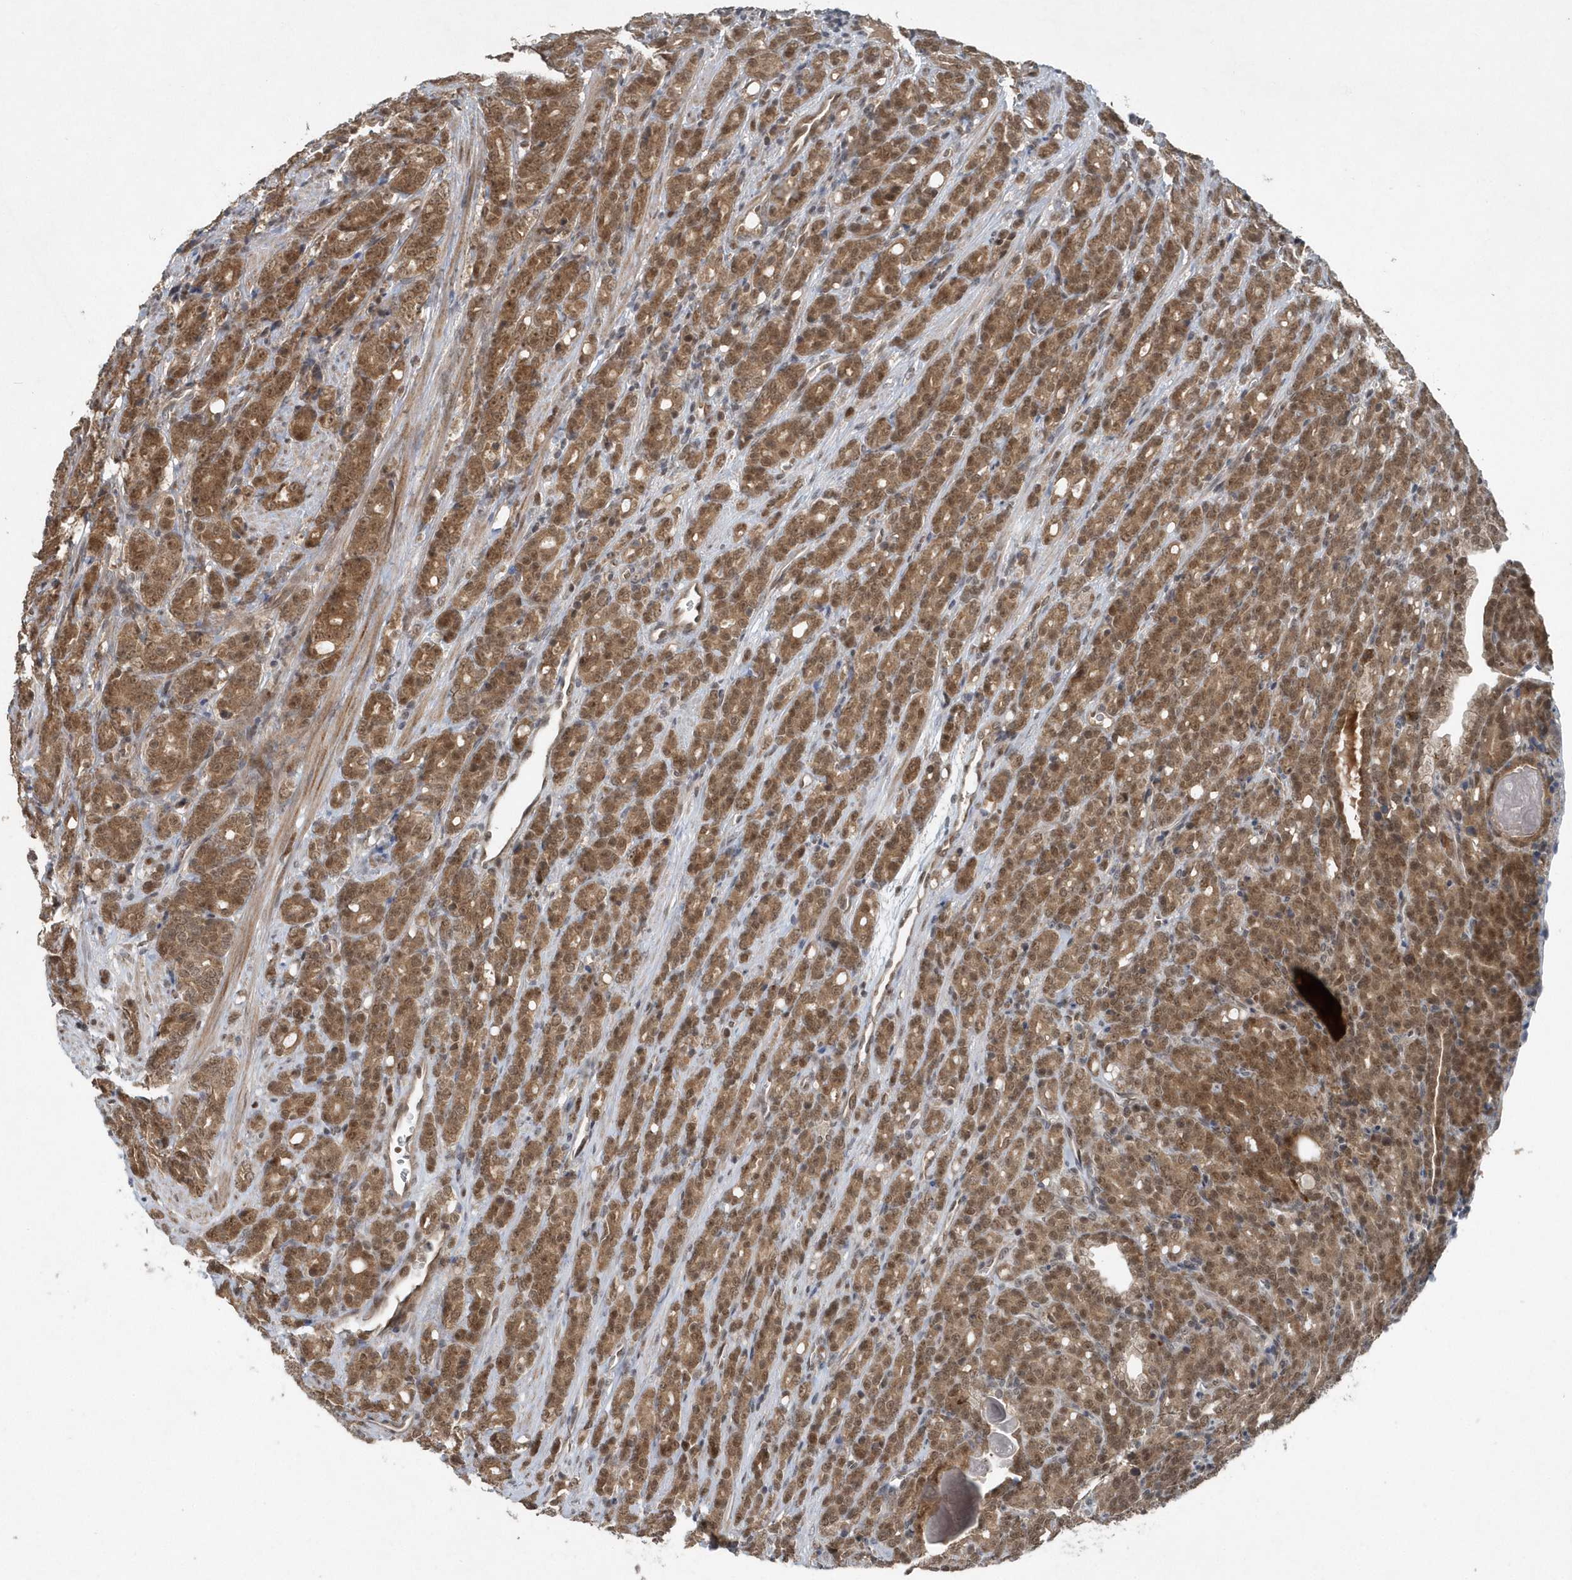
{"staining": {"intensity": "moderate", "quantity": ">75%", "location": "cytoplasmic/membranous,nuclear"}, "tissue": "prostate cancer", "cell_type": "Tumor cells", "image_type": "cancer", "snomed": [{"axis": "morphology", "description": "Adenocarcinoma, High grade"}, {"axis": "topography", "description": "Prostate"}], "caption": "IHC staining of prostate high-grade adenocarcinoma, which reveals medium levels of moderate cytoplasmic/membranous and nuclear expression in approximately >75% of tumor cells indicating moderate cytoplasmic/membranous and nuclear protein staining. The staining was performed using DAB (3,3'-diaminobenzidine) (brown) for protein detection and nuclei were counterstained in hematoxylin (blue).", "gene": "QTRT2", "patient": {"sex": "male", "age": 62}}